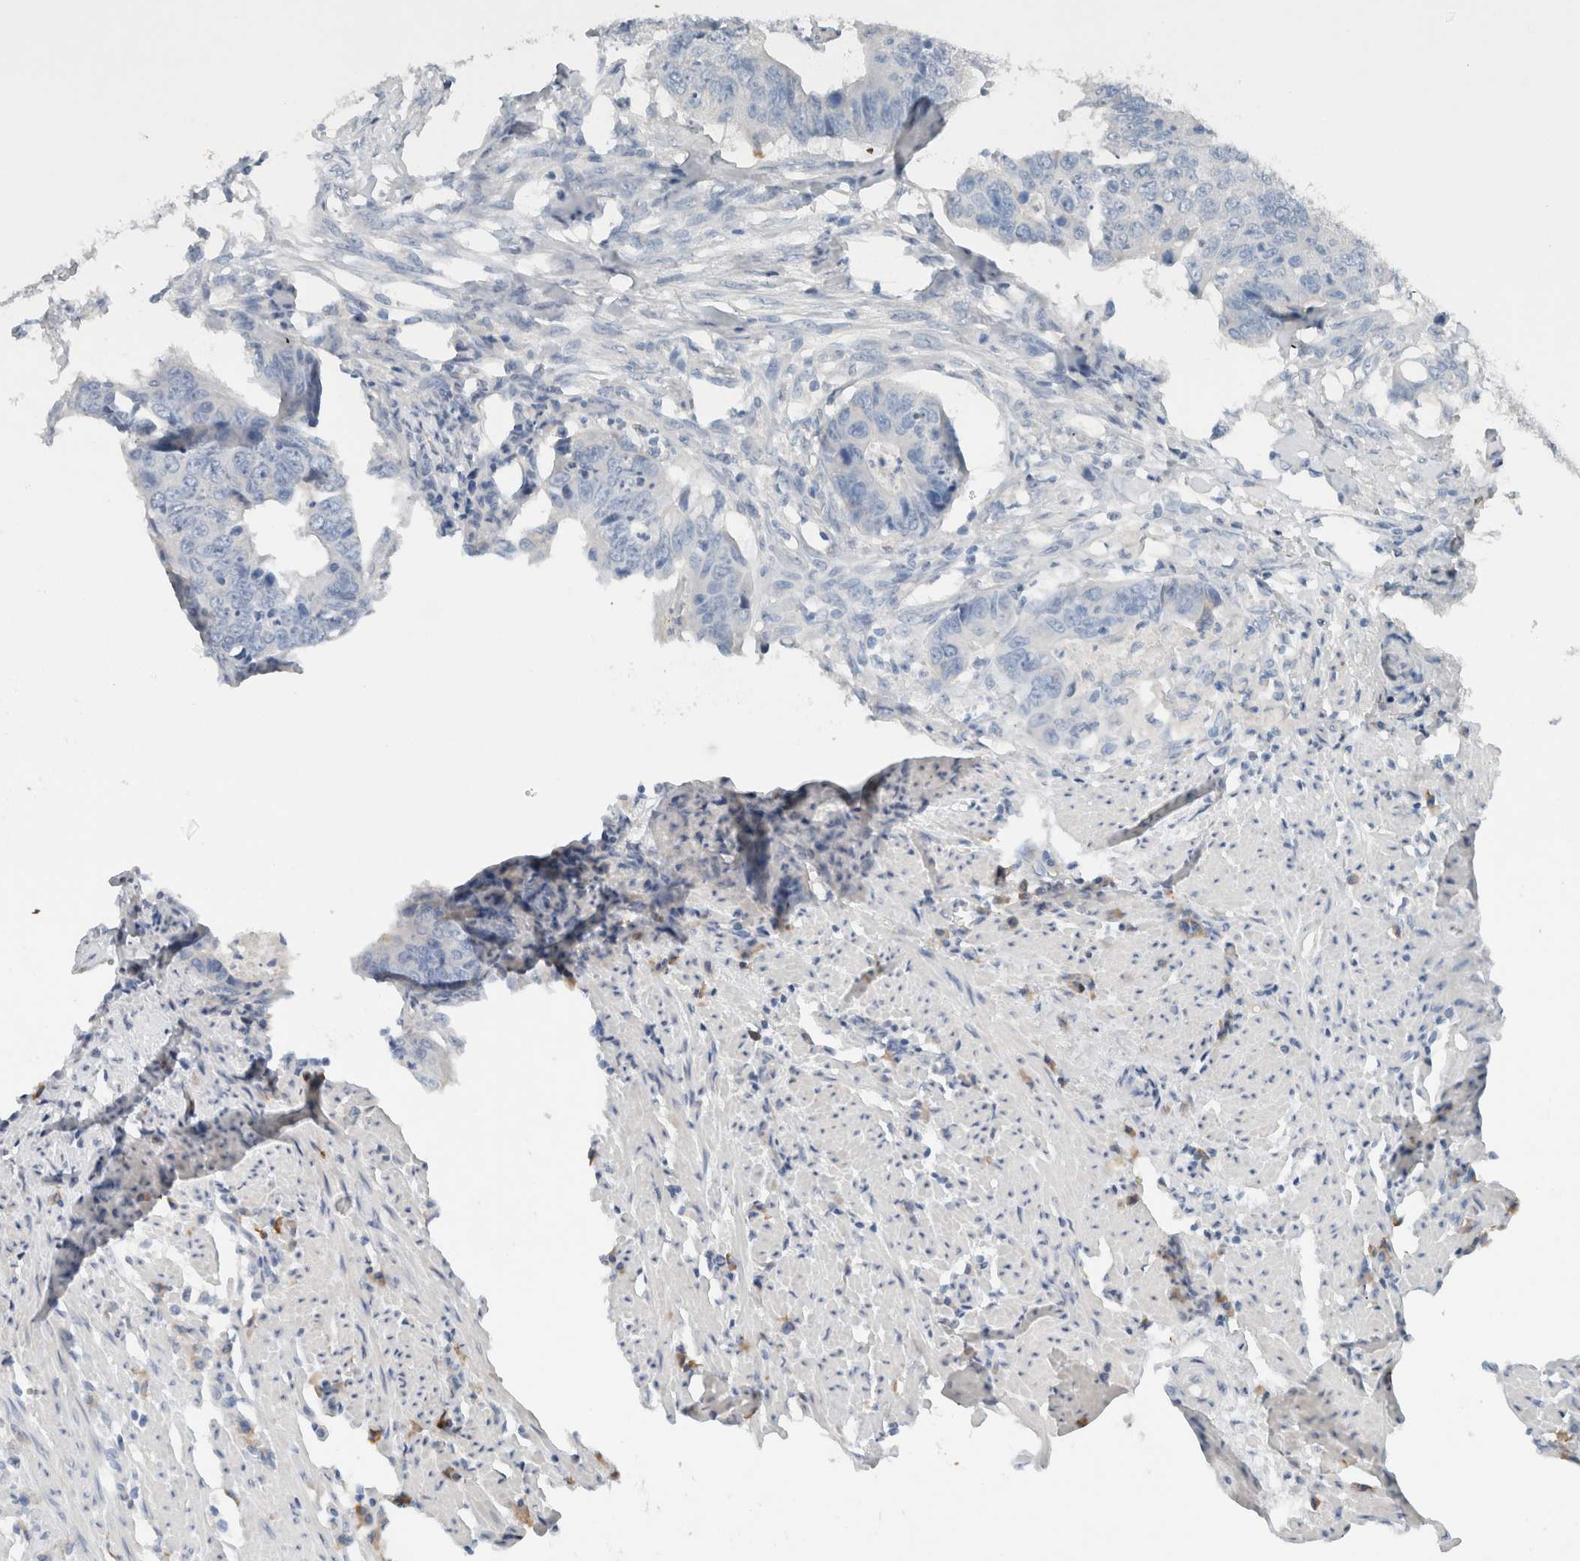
{"staining": {"intensity": "negative", "quantity": "none", "location": "none"}, "tissue": "colorectal cancer", "cell_type": "Tumor cells", "image_type": "cancer", "snomed": [{"axis": "morphology", "description": "Adenocarcinoma, NOS"}, {"axis": "topography", "description": "Colon"}], "caption": "Colorectal cancer (adenocarcinoma) was stained to show a protein in brown. There is no significant positivity in tumor cells. (DAB immunohistochemistry visualized using brightfield microscopy, high magnification).", "gene": "DUOX1", "patient": {"sex": "male", "age": 56}}